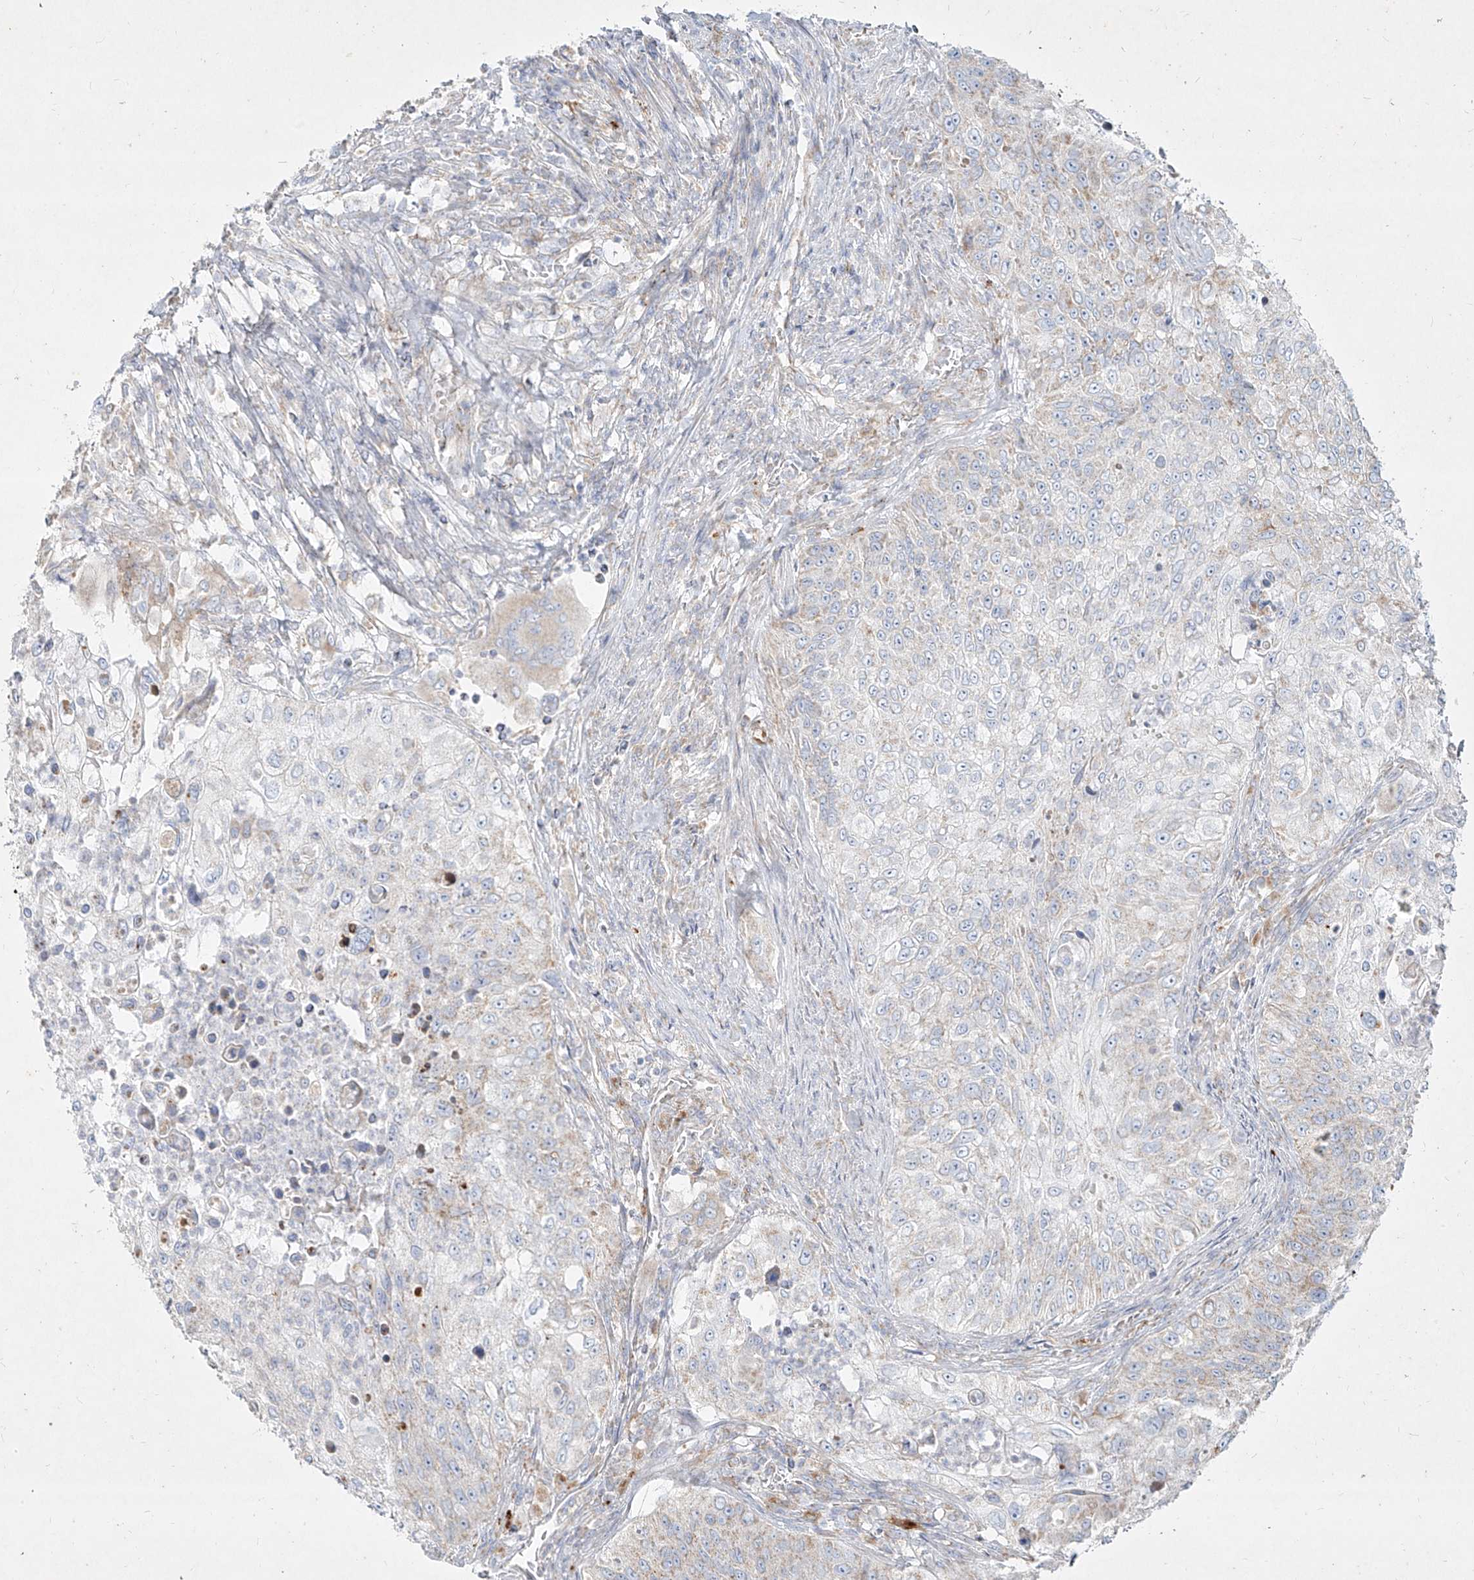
{"staining": {"intensity": "weak", "quantity": "<25%", "location": "cytoplasmic/membranous"}, "tissue": "urothelial cancer", "cell_type": "Tumor cells", "image_type": "cancer", "snomed": [{"axis": "morphology", "description": "Urothelial carcinoma, High grade"}, {"axis": "topography", "description": "Urinary bladder"}], "caption": "A high-resolution image shows IHC staining of urothelial carcinoma (high-grade), which displays no significant positivity in tumor cells.", "gene": "MTX2", "patient": {"sex": "female", "age": 60}}